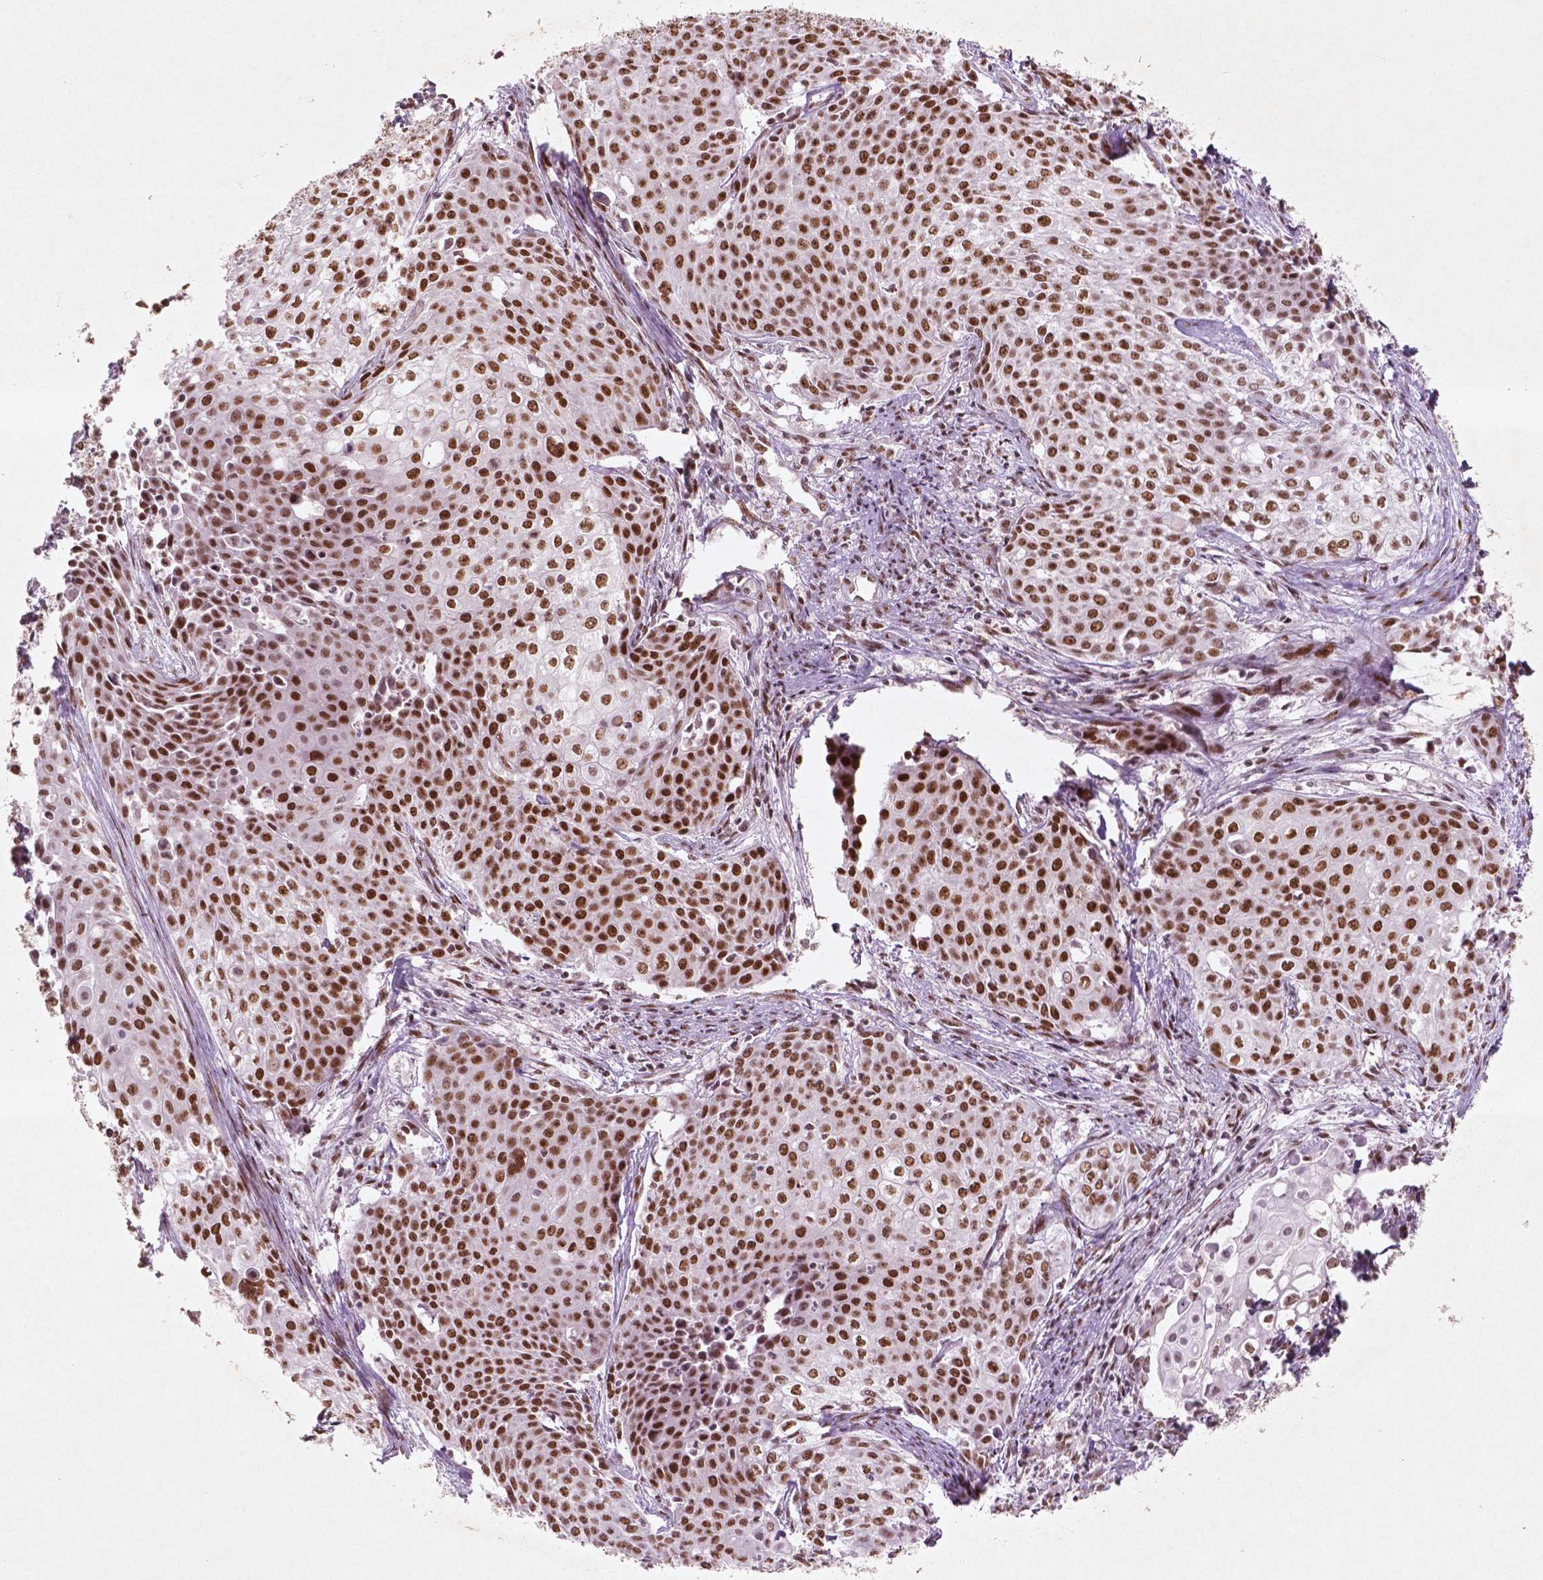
{"staining": {"intensity": "strong", "quantity": ">75%", "location": "nuclear"}, "tissue": "cervical cancer", "cell_type": "Tumor cells", "image_type": "cancer", "snomed": [{"axis": "morphology", "description": "Squamous cell carcinoma, NOS"}, {"axis": "topography", "description": "Cervix"}], "caption": "Immunohistochemistry (IHC) image of human cervical cancer (squamous cell carcinoma) stained for a protein (brown), which shows high levels of strong nuclear positivity in approximately >75% of tumor cells.", "gene": "HMG20B", "patient": {"sex": "female", "age": 39}}